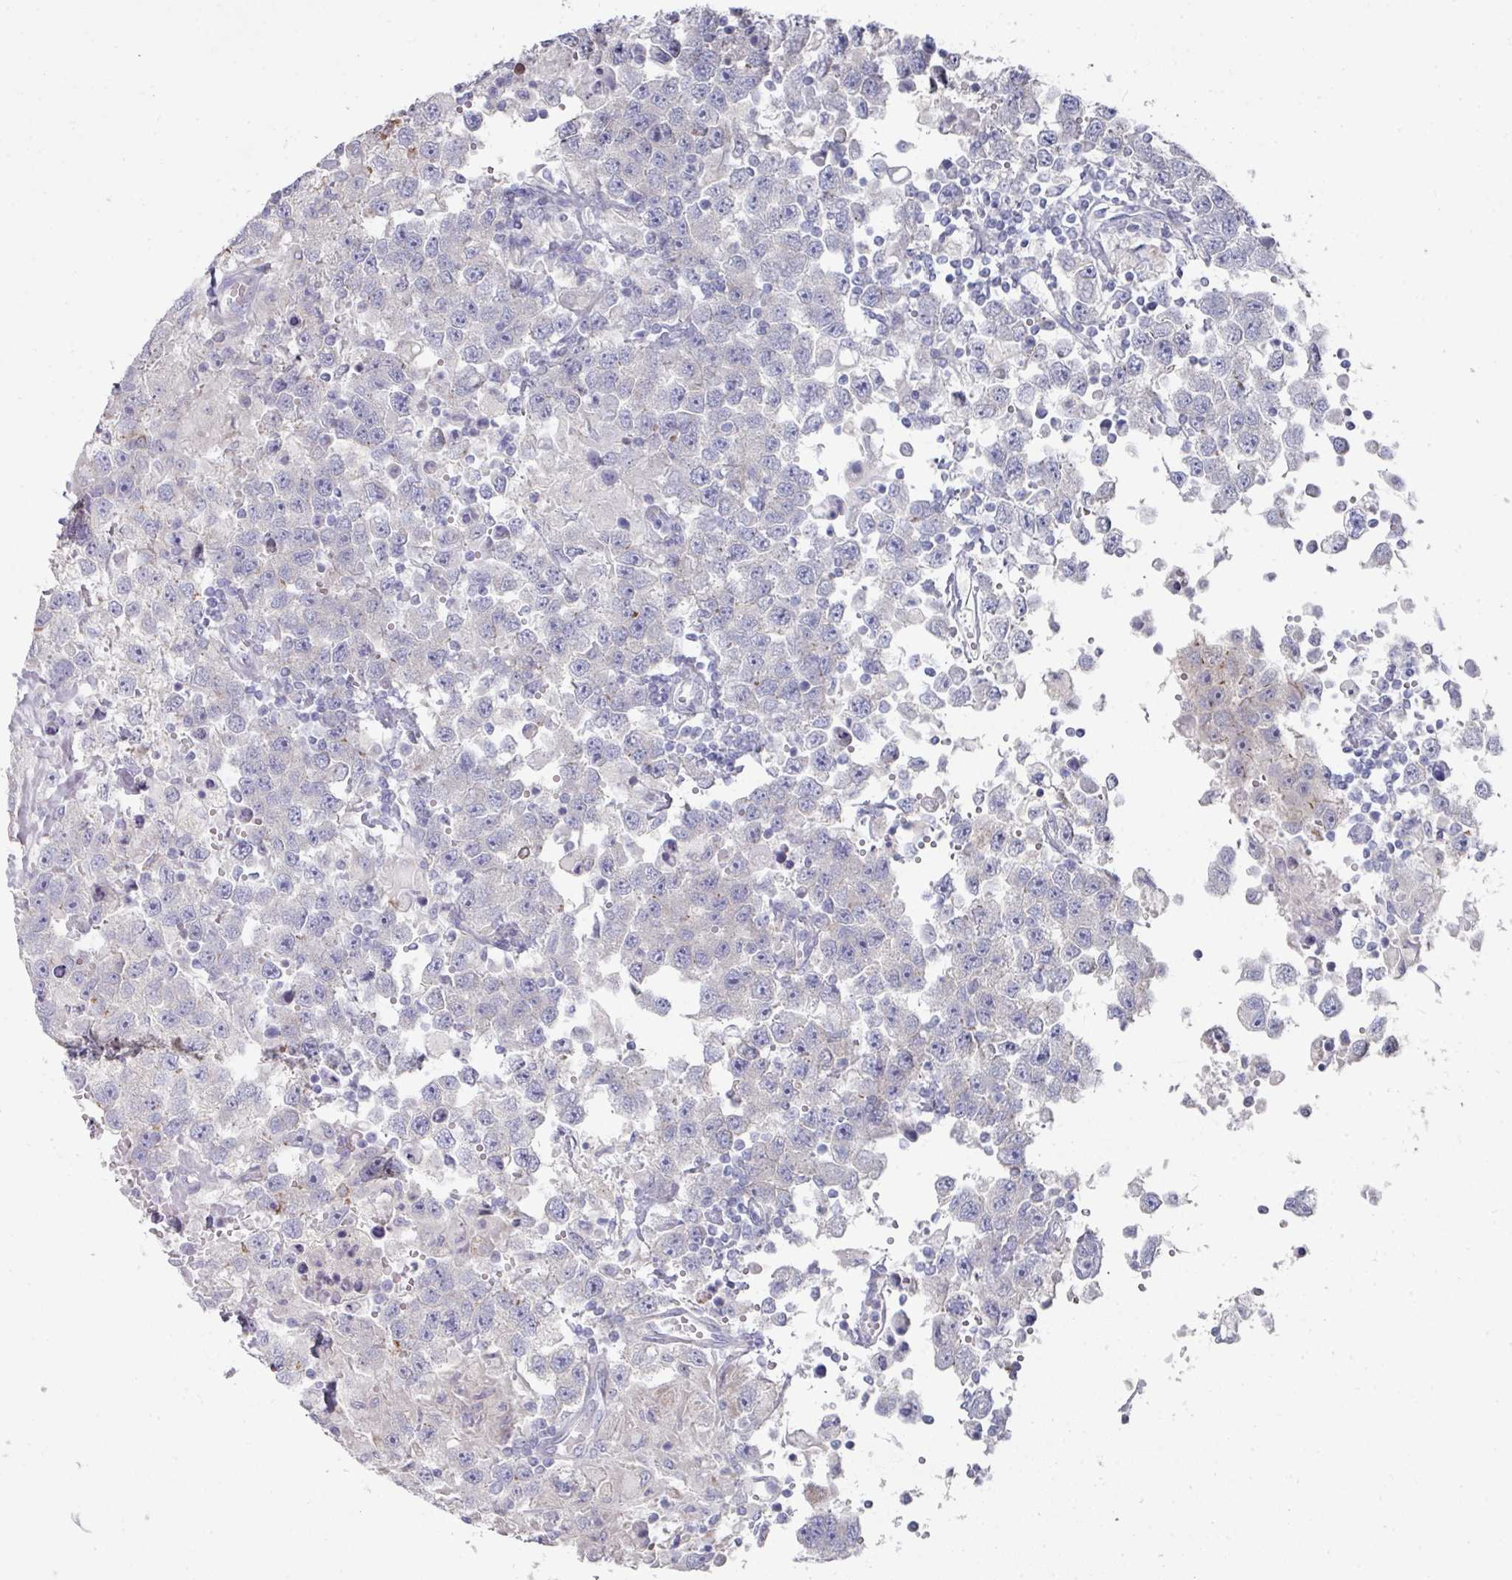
{"staining": {"intensity": "weak", "quantity": "<25%", "location": "cytoplasmic/membranous"}, "tissue": "testis cancer", "cell_type": "Tumor cells", "image_type": "cancer", "snomed": [{"axis": "morphology", "description": "Carcinoma, Embryonal, NOS"}, {"axis": "topography", "description": "Testis"}], "caption": "Human testis embryonal carcinoma stained for a protein using immunohistochemistry (IHC) reveals no staining in tumor cells.", "gene": "NT5C1A", "patient": {"sex": "male", "age": 83}}